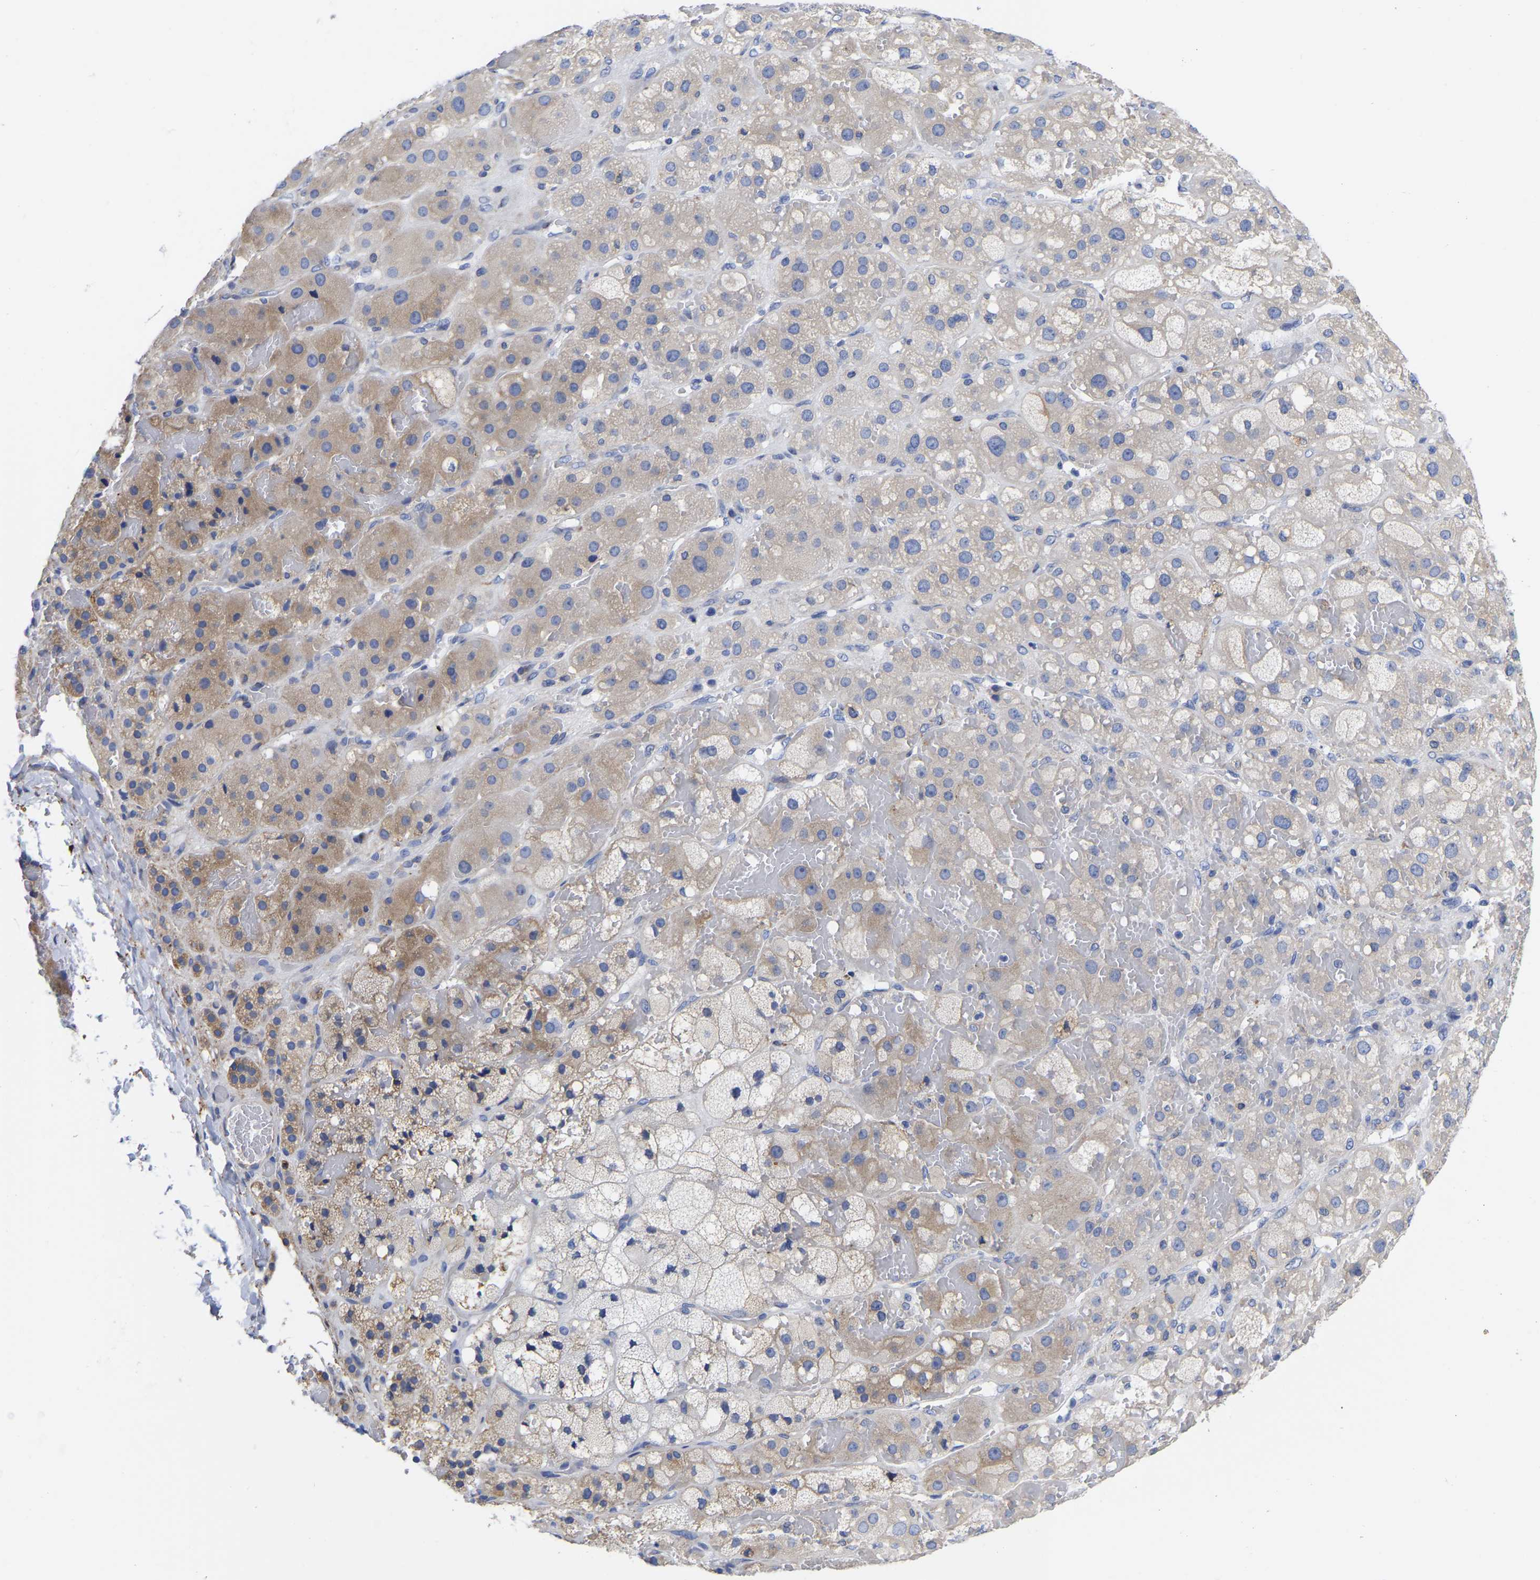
{"staining": {"intensity": "weak", "quantity": ">75%", "location": "cytoplasmic/membranous"}, "tissue": "adrenal gland", "cell_type": "Glandular cells", "image_type": "normal", "snomed": [{"axis": "morphology", "description": "Normal tissue, NOS"}, {"axis": "topography", "description": "Adrenal gland"}], "caption": "Immunohistochemical staining of normal human adrenal gland exhibits >75% levels of weak cytoplasmic/membranous protein expression in approximately >75% of glandular cells.", "gene": "CFAP298", "patient": {"sex": "female", "age": 47}}